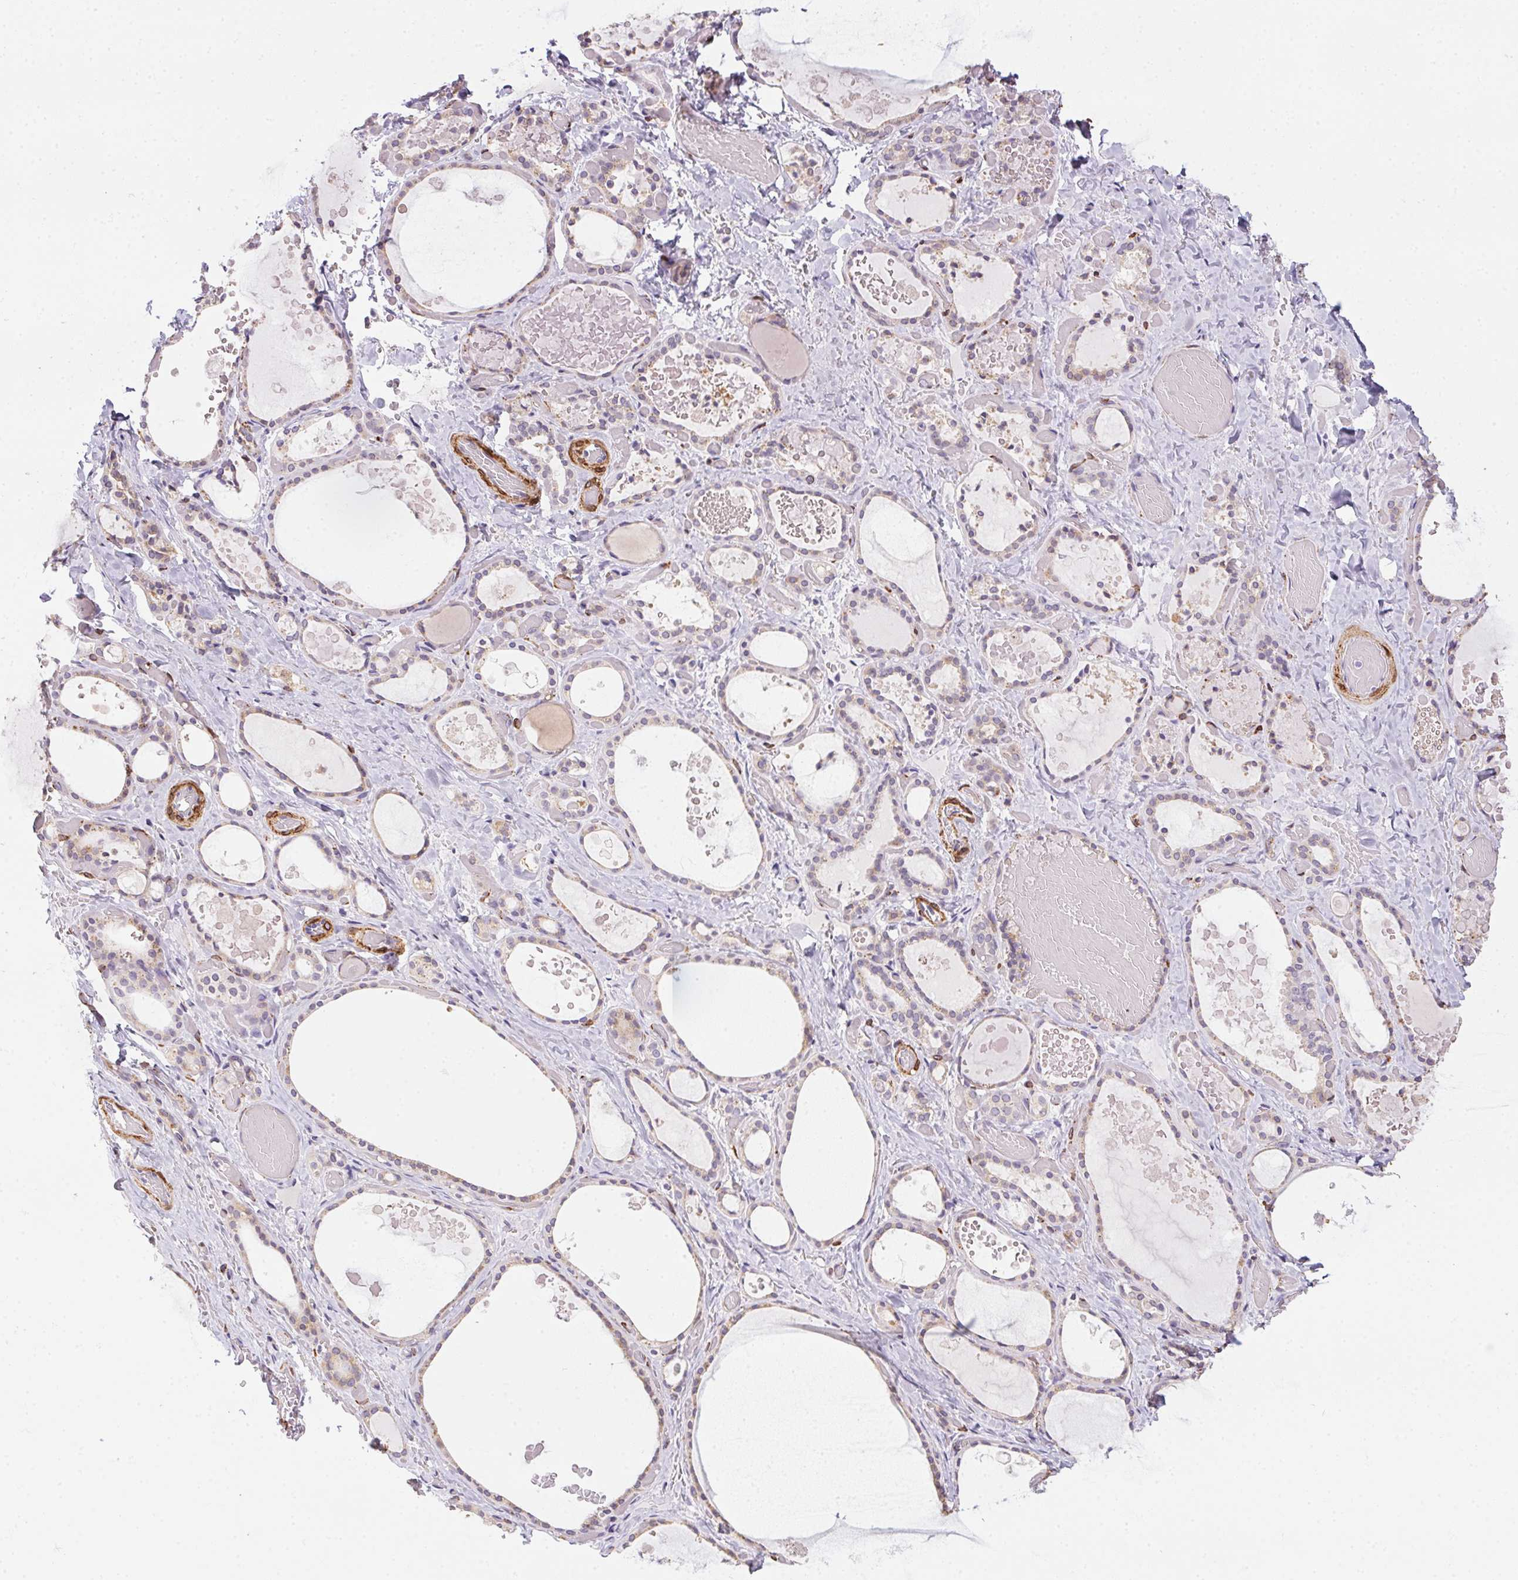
{"staining": {"intensity": "weak", "quantity": "25%-75%", "location": "cytoplasmic/membranous"}, "tissue": "thyroid gland", "cell_type": "Glandular cells", "image_type": "normal", "snomed": [{"axis": "morphology", "description": "Normal tissue, NOS"}, {"axis": "topography", "description": "Thyroid gland"}], "caption": "The histopathology image demonstrates immunohistochemical staining of normal thyroid gland. There is weak cytoplasmic/membranous staining is seen in about 25%-75% of glandular cells. (DAB (3,3'-diaminobenzidine) IHC, brown staining for protein, blue staining for nuclei).", "gene": "HRC", "patient": {"sex": "female", "age": 56}}